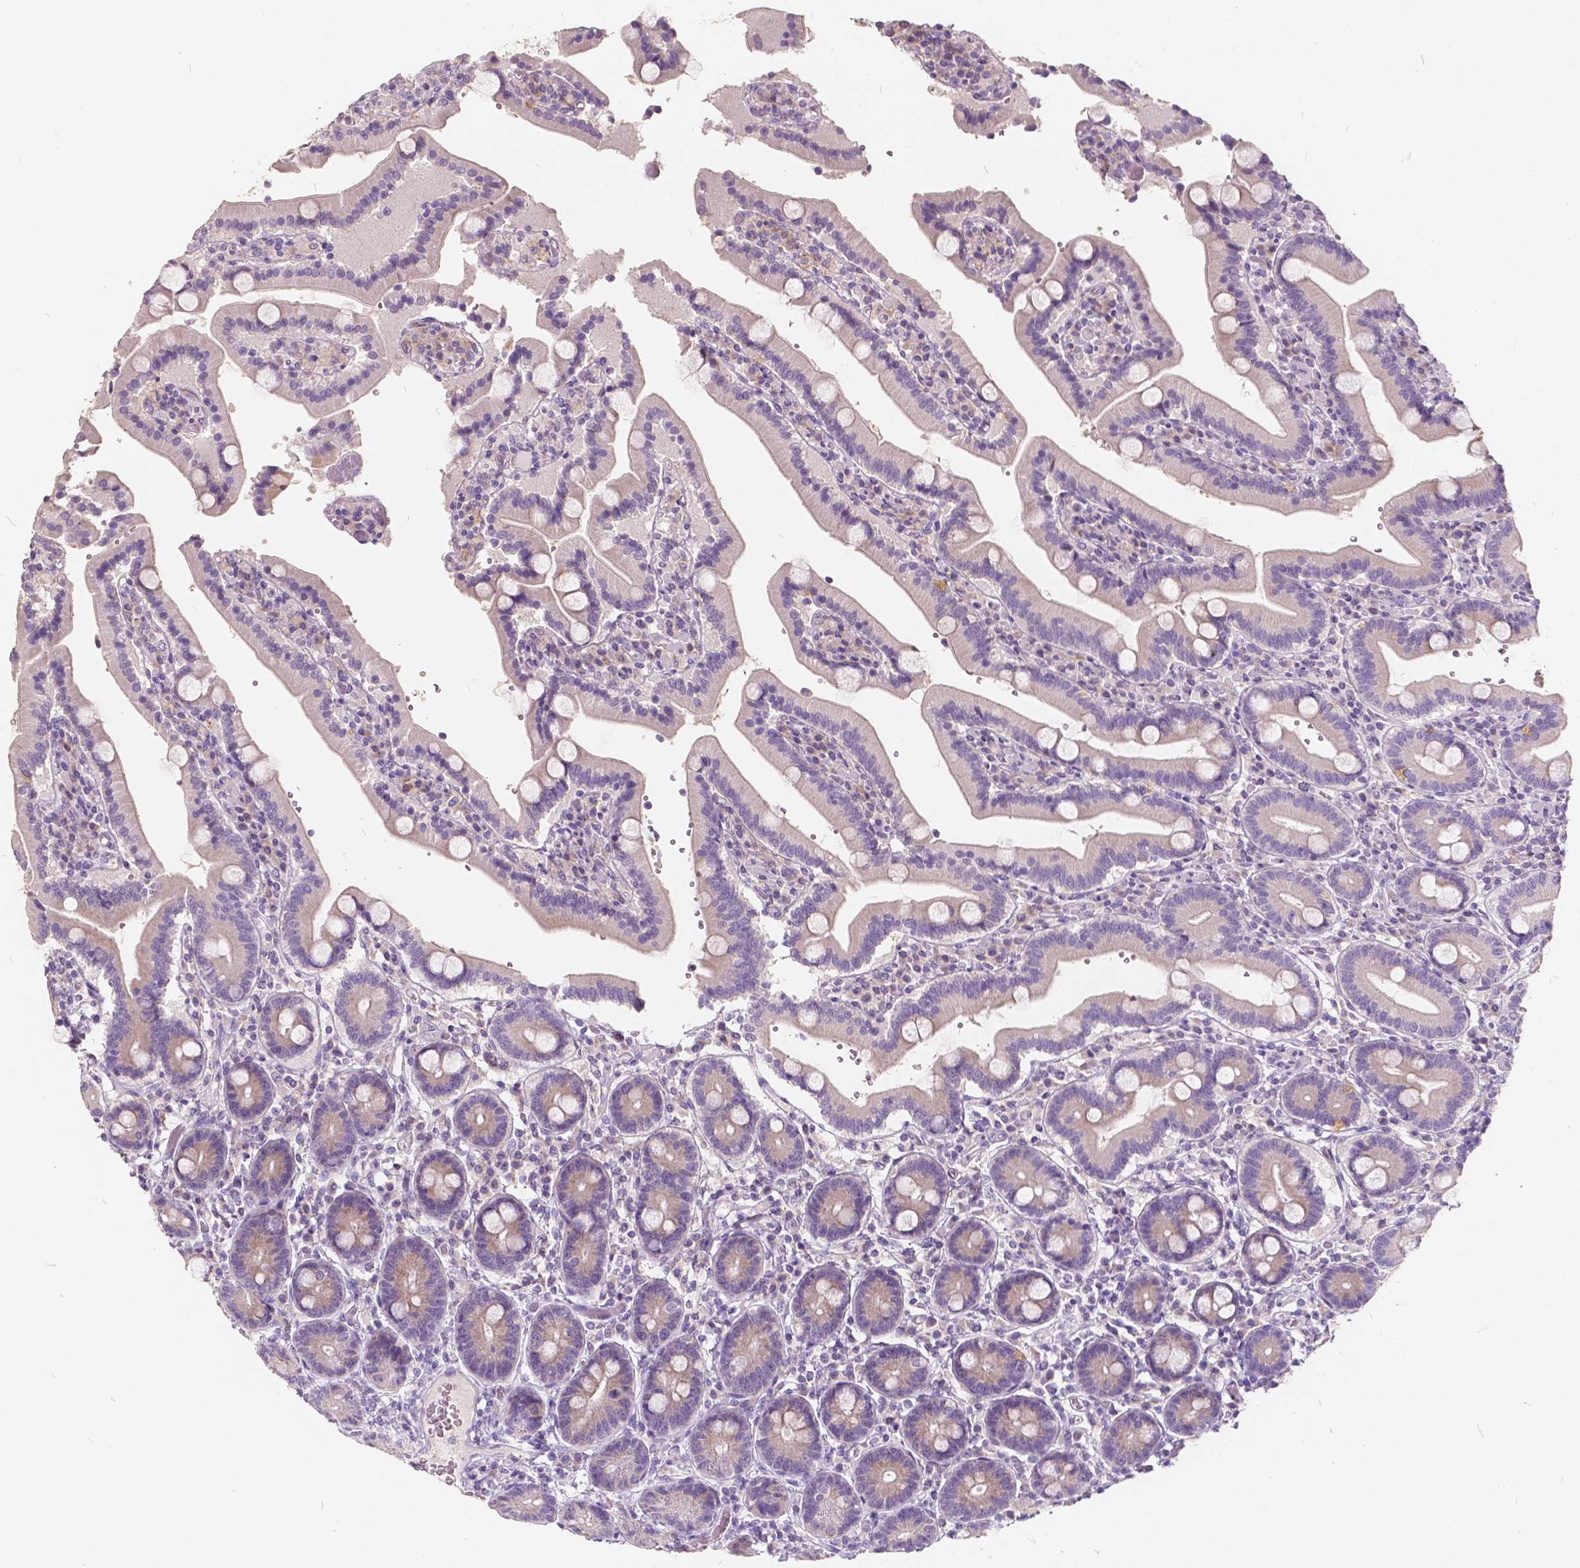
{"staining": {"intensity": "weak", "quantity": ">75%", "location": "cytoplasmic/membranous"}, "tissue": "duodenum", "cell_type": "Glandular cells", "image_type": "normal", "snomed": [{"axis": "morphology", "description": "Normal tissue, NOS"}, {"axis": "topography", "description": "Duodenum"}], "caption": "Weak cytoplasmic/membranous protein expression is present in about >75% of glandular cells in duodenum.", "gene": "SLC7A8", "patient": {"sex": "female", "age": 62}}